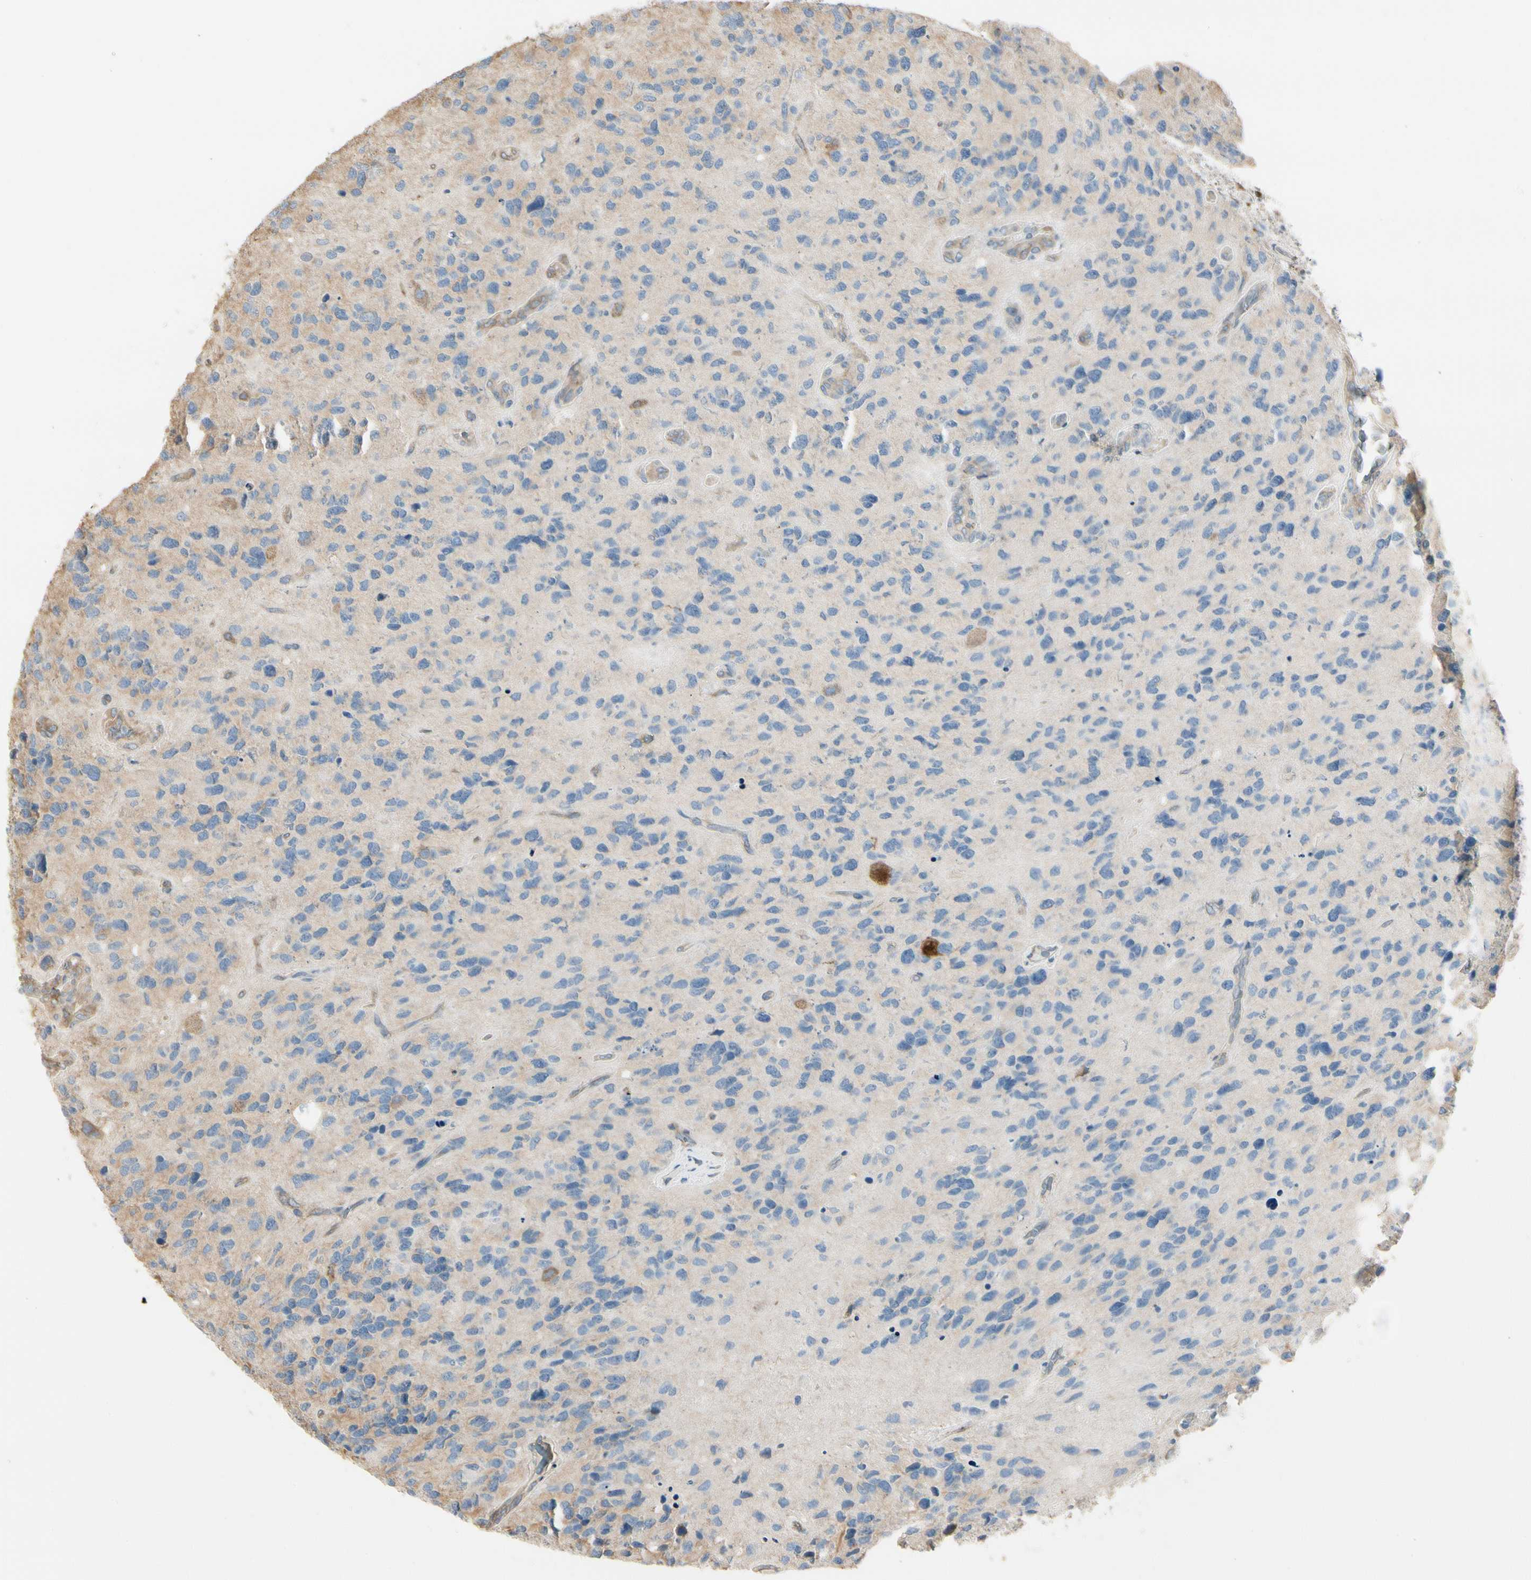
{"staining": {"intensity": "negative", "quantity": "none", "location": "none"}, "tissue": "glioma", "cell_type": "Tumor cells", "image_type": "cancer", "snomed": [{"axis": "morphology", "description": "Glioma, malignant, High grade"}, {"axis": "topography", "description": "Brain"}], "caption": "A high-resolution micrograph shows IHC staining of glioma, which displays no significant staining in tumor cells. The staining is performed using DAB (3,3'-diaminobenzidine) brown chromogen with nuclei counter-stained in using hematoxylin.", "gene": "NUCB2", "patient": {"sex": "female", "age": 58}}